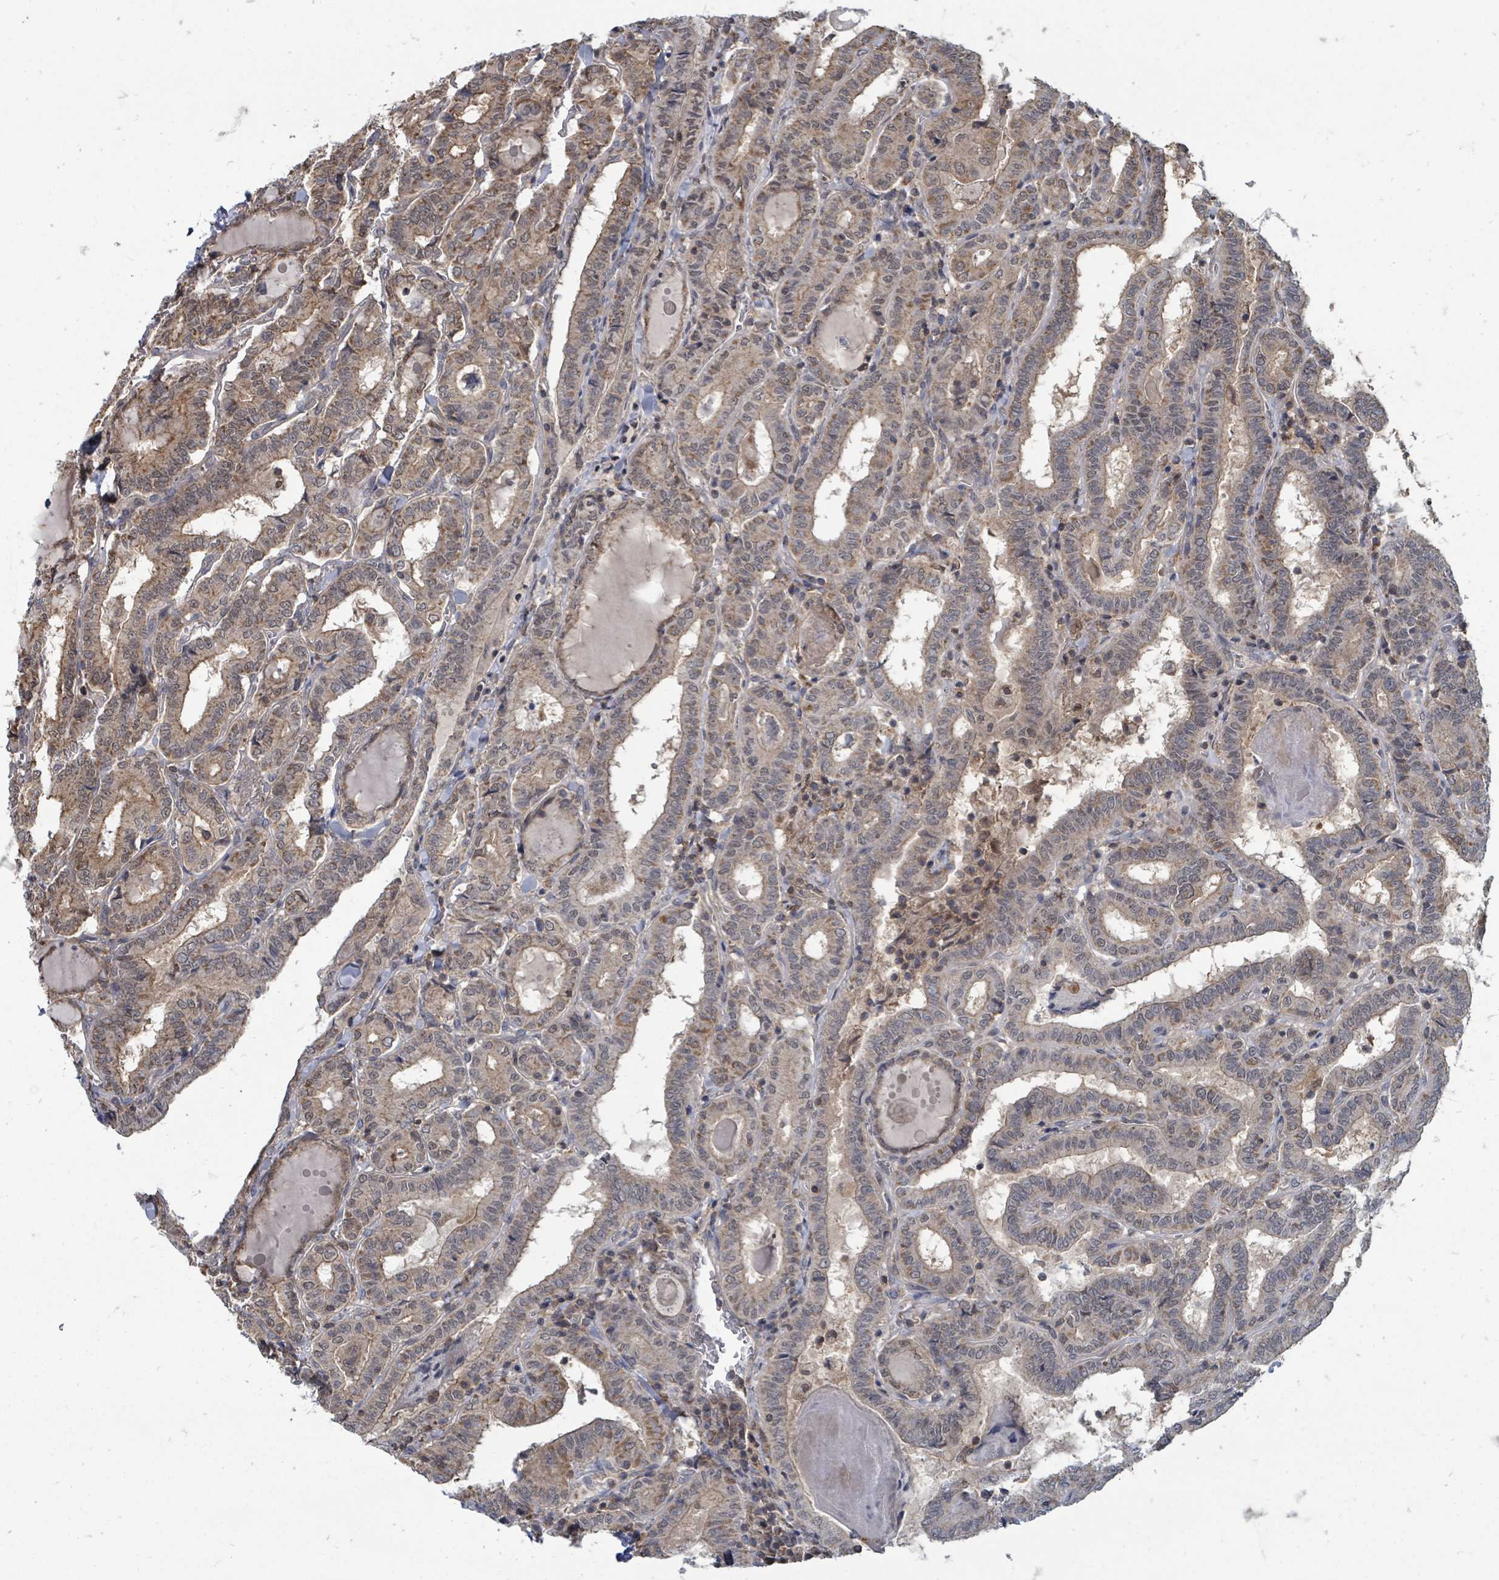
{"staining": {"intensity": "moderate", "quantity": ">75%", "location": "cytoplasmic/membranous"}, "tissue": "thyroid cancer", "cell_type": "Tumor cells", "image_type": "cancer", "snomed": [{"axis": "morphology", "description": "Papillary adenocarcinoma, NOS"}, {"axis": "topography", "description": "Thyroid gland"}], "caption": "This micrograph shows thyroid papillary adenocarcinoma stained with immunohistochemistry to label a protein in brown. The cytoplasmic/membranous of tumor cells show moderate positivity for the protein. Nuclei are counter-stained blue.", "gene": "MAGOHB", "patient": {"sex": "female", "age": 72}}